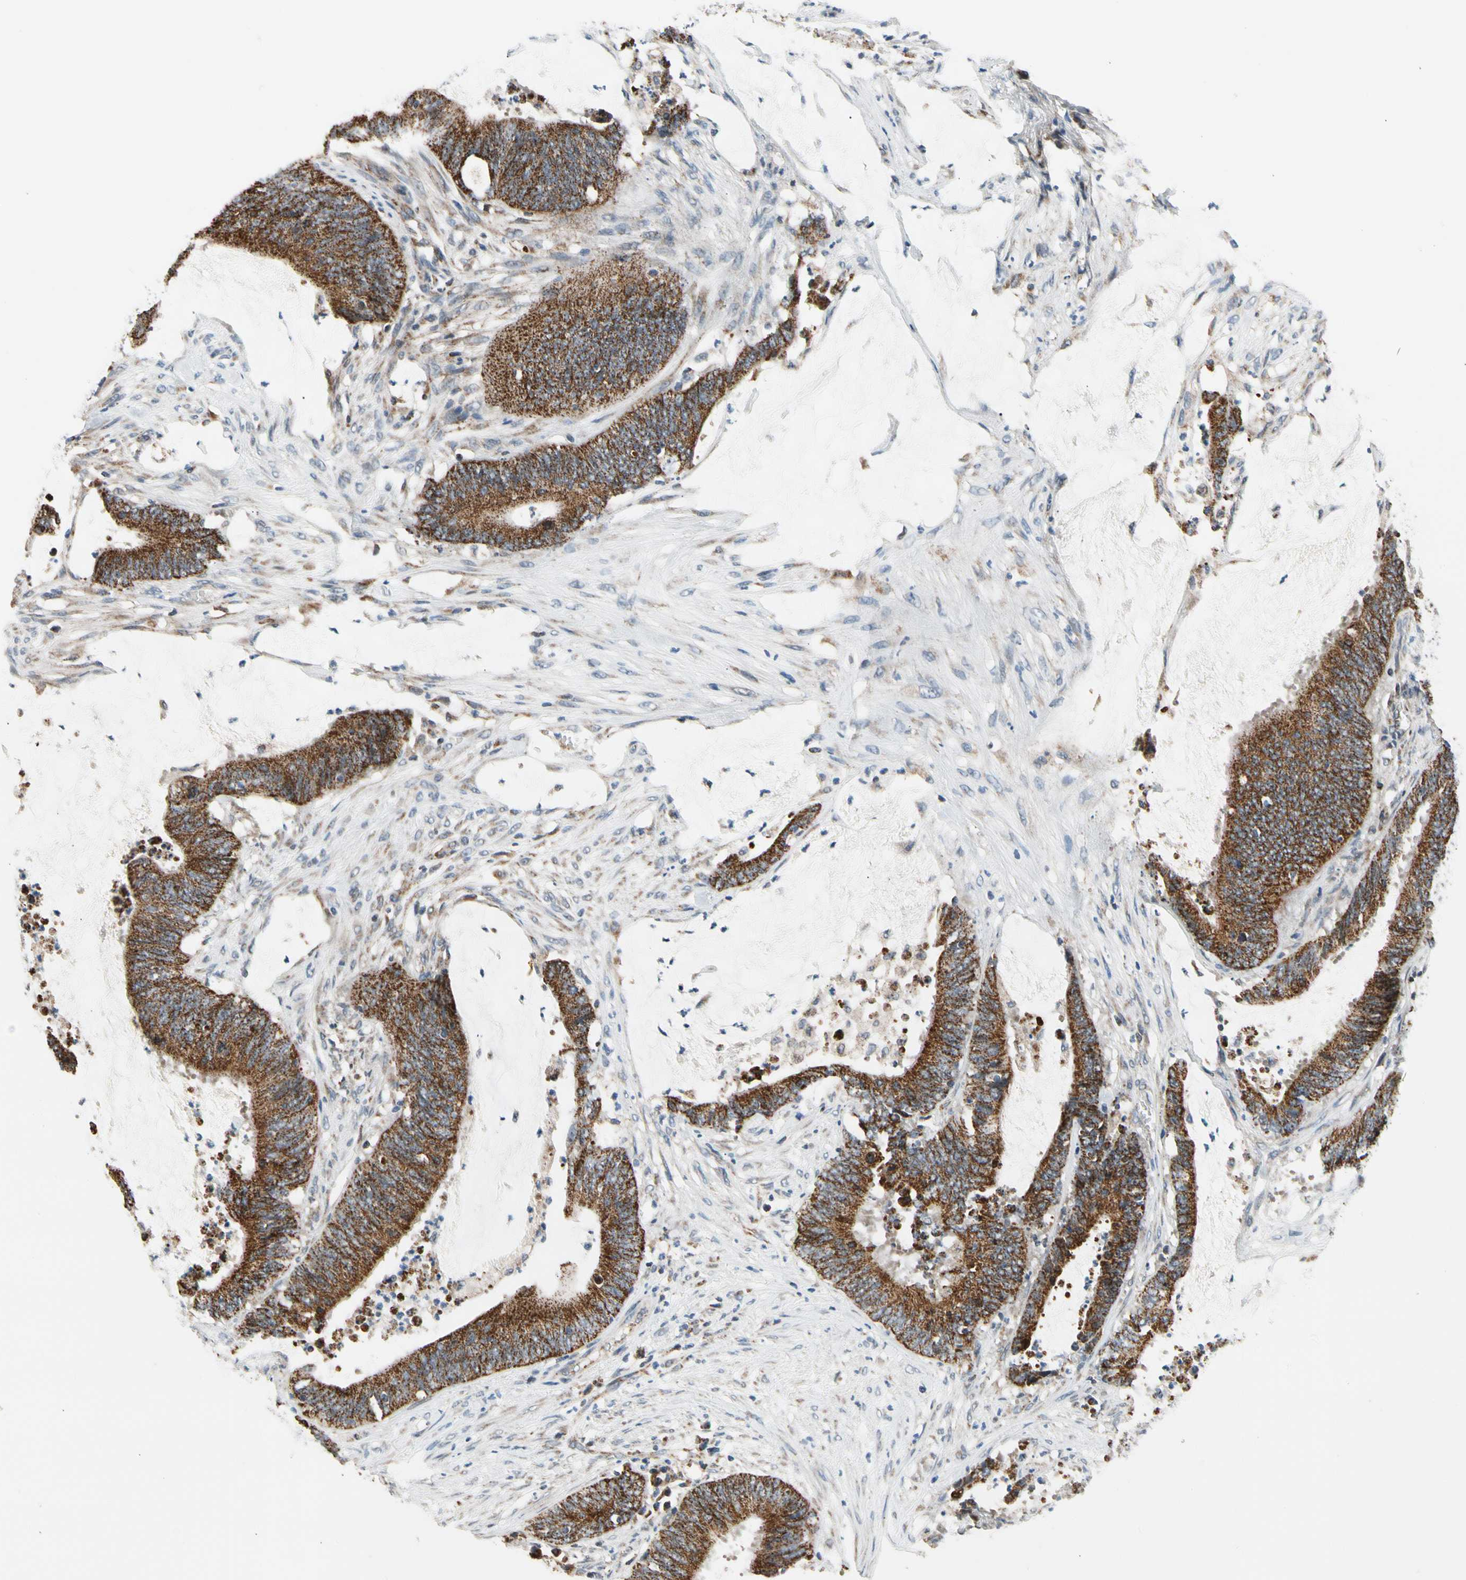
{"staining": {"intensity": "strong", "quantity": ">75%", "location": "cytoplasmic/membranous"}, "tissue": "colorectal cancer", "cell_type": "Tumor cells", "image_type": "cancer", "snomed": [{"axis": "morphology", "description": "Adenocarcinoma, NOS"}, {"axis": "topography", "description": "Rectum"}], "caption": "A histopathology image showing strong cytoplasmic/membranous staining in about >75% of tumor cells in colorectal cancer (adenocarcinoma), as visualized by brown immunohistochemical staining.", "gene": "KHDC4", "patient": {"sex": "female", "age": 66}}